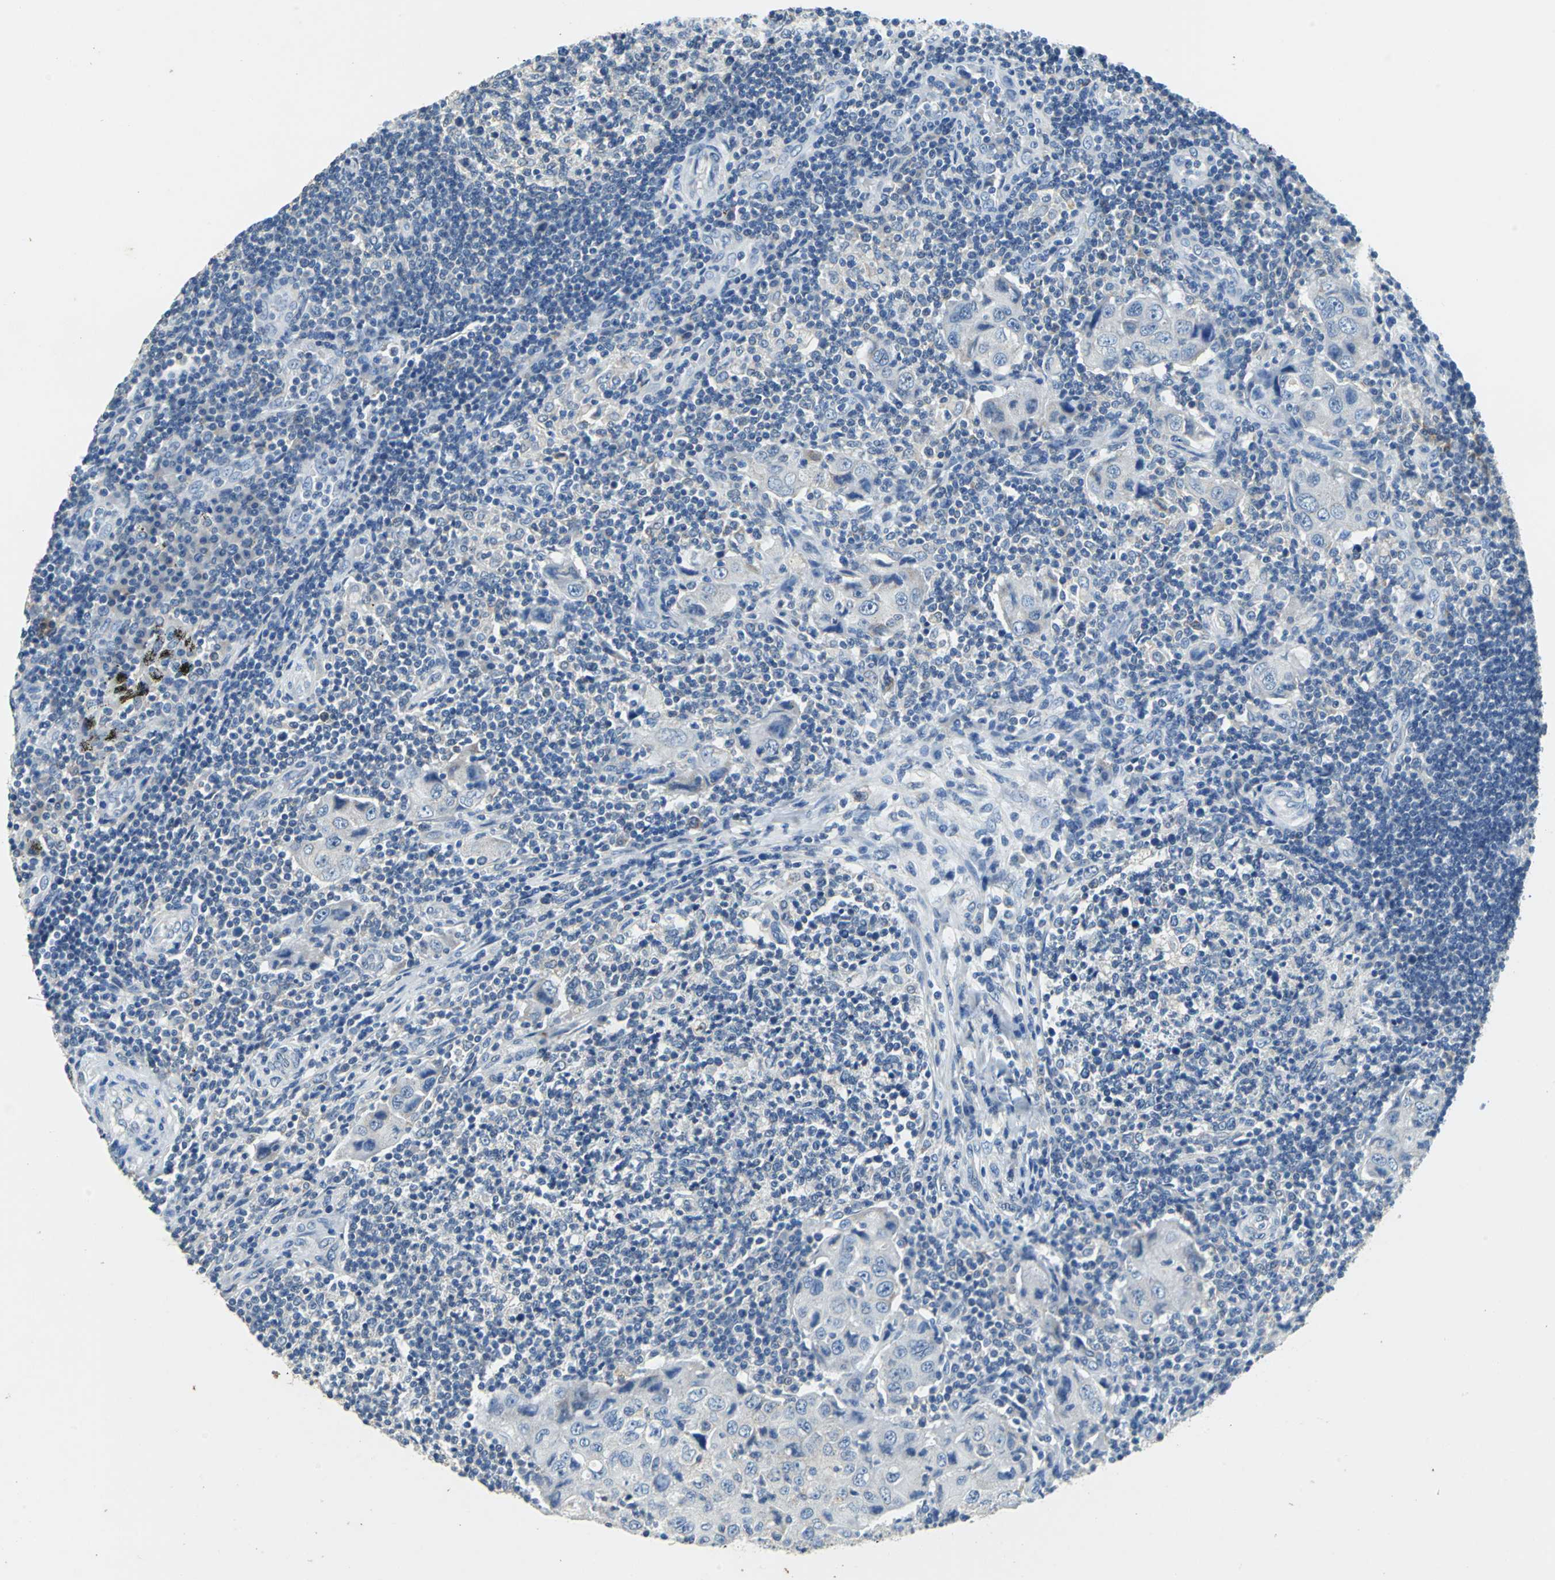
{"staining": {"intensity": "negative", "quantity": "none", "location": "none"}, "tissue": "lymph node", "cell_type": "Germinal center cells", "image_type": "normal", "snomed": [{"axis": "morphology", "description": "Normal tissue, NOS"}, {"axis": "morphology", "description": "Squamous cell carcinoma, metastatic, NOS"}, {"axis": "topography", "description": "Lymph node"}], "caption": "The histopathology image reveals no staining of germinal center cells in benign lymph node. The staining was performed using DAB to visualize the protein expression in brown, while the nuclei were stained in blue with hematoxylin (Magnification: 20x).", "gene": "TEX264", "patient": {"sex": "female", "age": 53}}